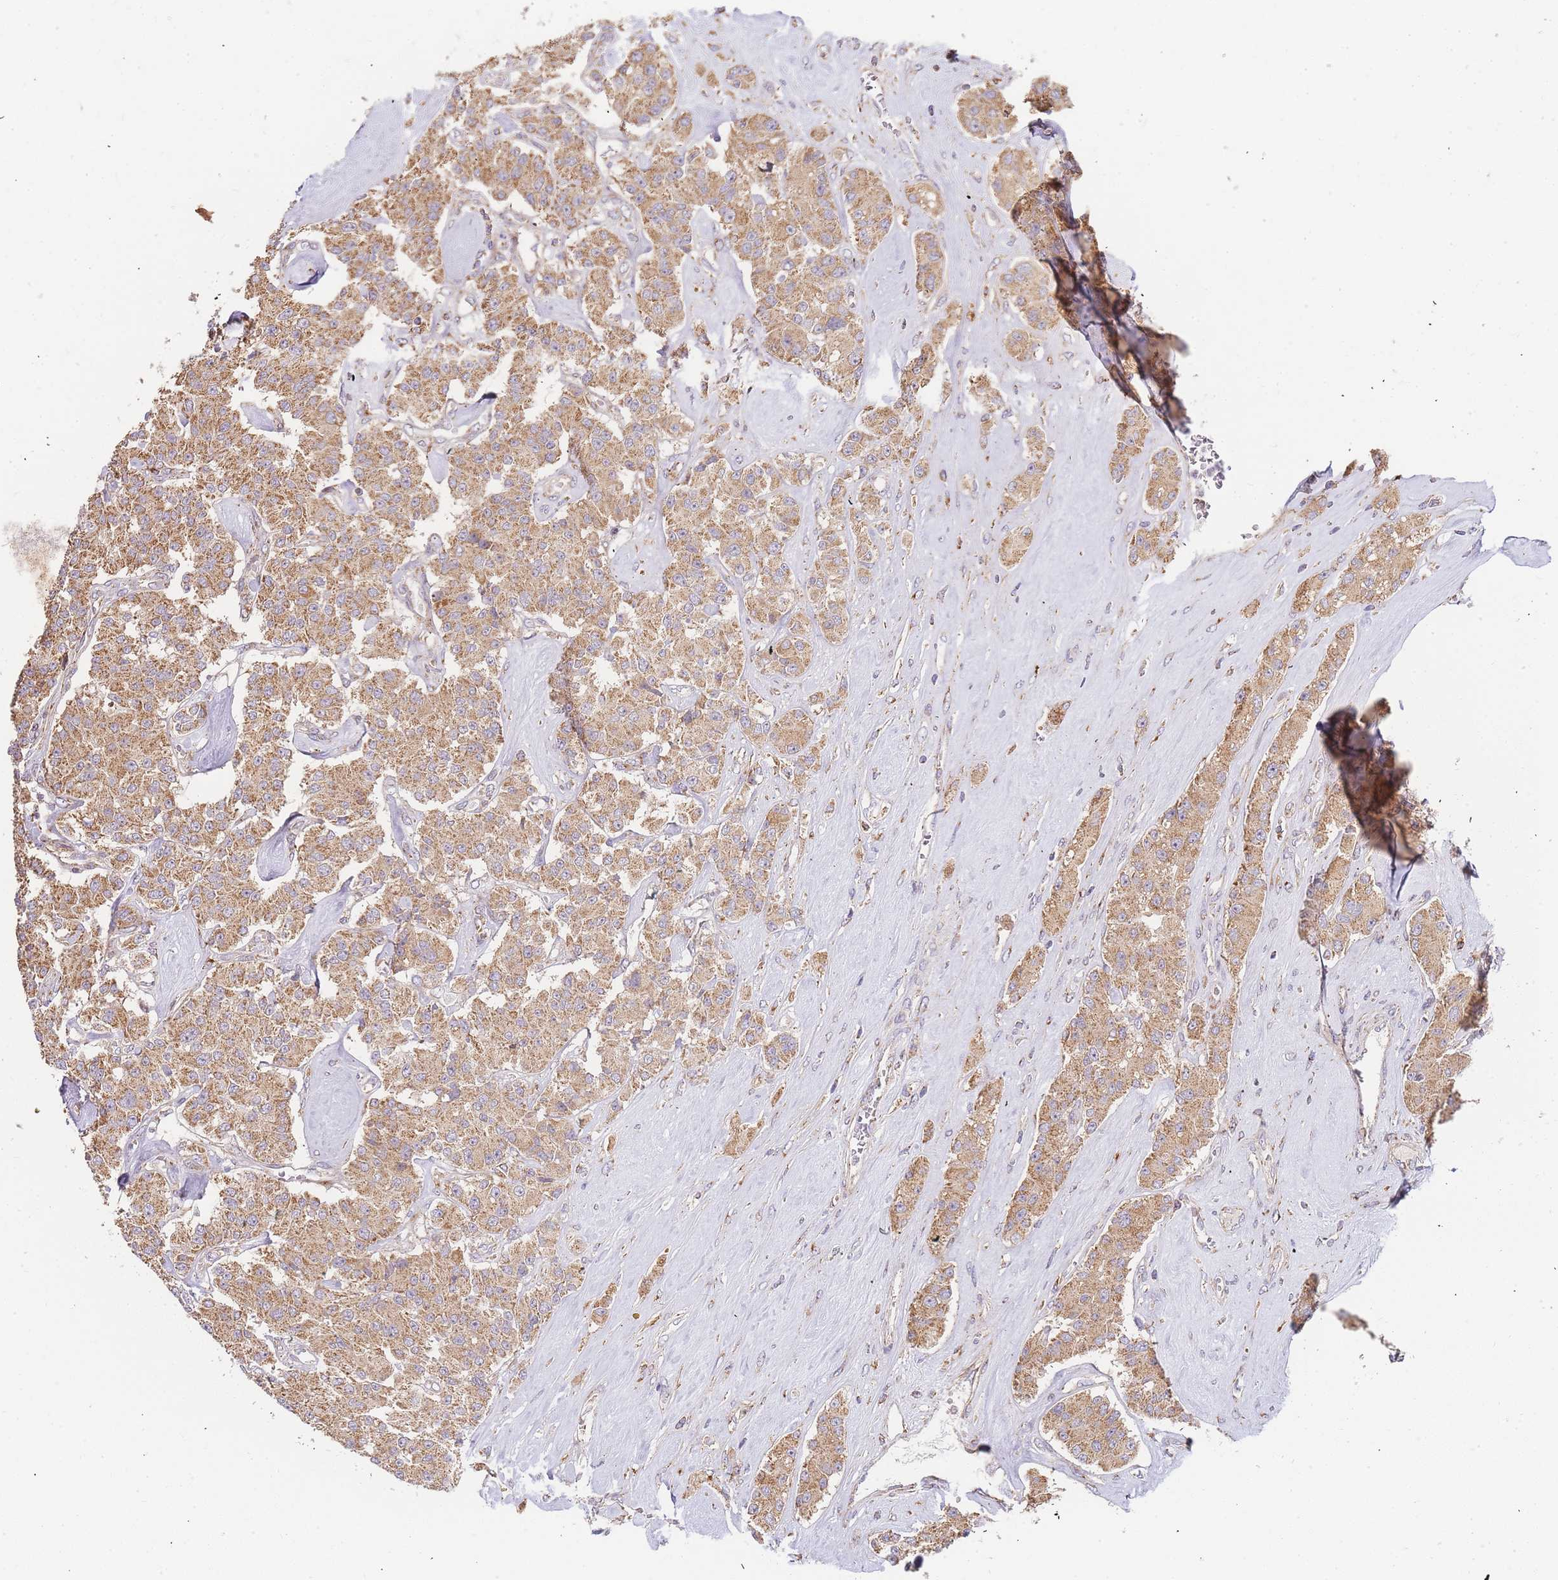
{"staining": {"intensity": "moderate", "quantity": ">75%", "location": "cytoplasmic/membranous"}, "tissue": "carcinoid", "cell_type": "Tumor cells", "image_type": "cancer", "snomed": [{"axis": "morphology", "description": "Carcinoid, malignant, NOS"}, {"axis": "topography", "description": "Pancreas"}], "caption": "Tumor cells demonstrate moderate cytoplasmic/membranous positivity in about >75% of cells in carcinoid (malignant).", "gene": "ADCY9", "patient": {"sex": "male", "age": 41}}